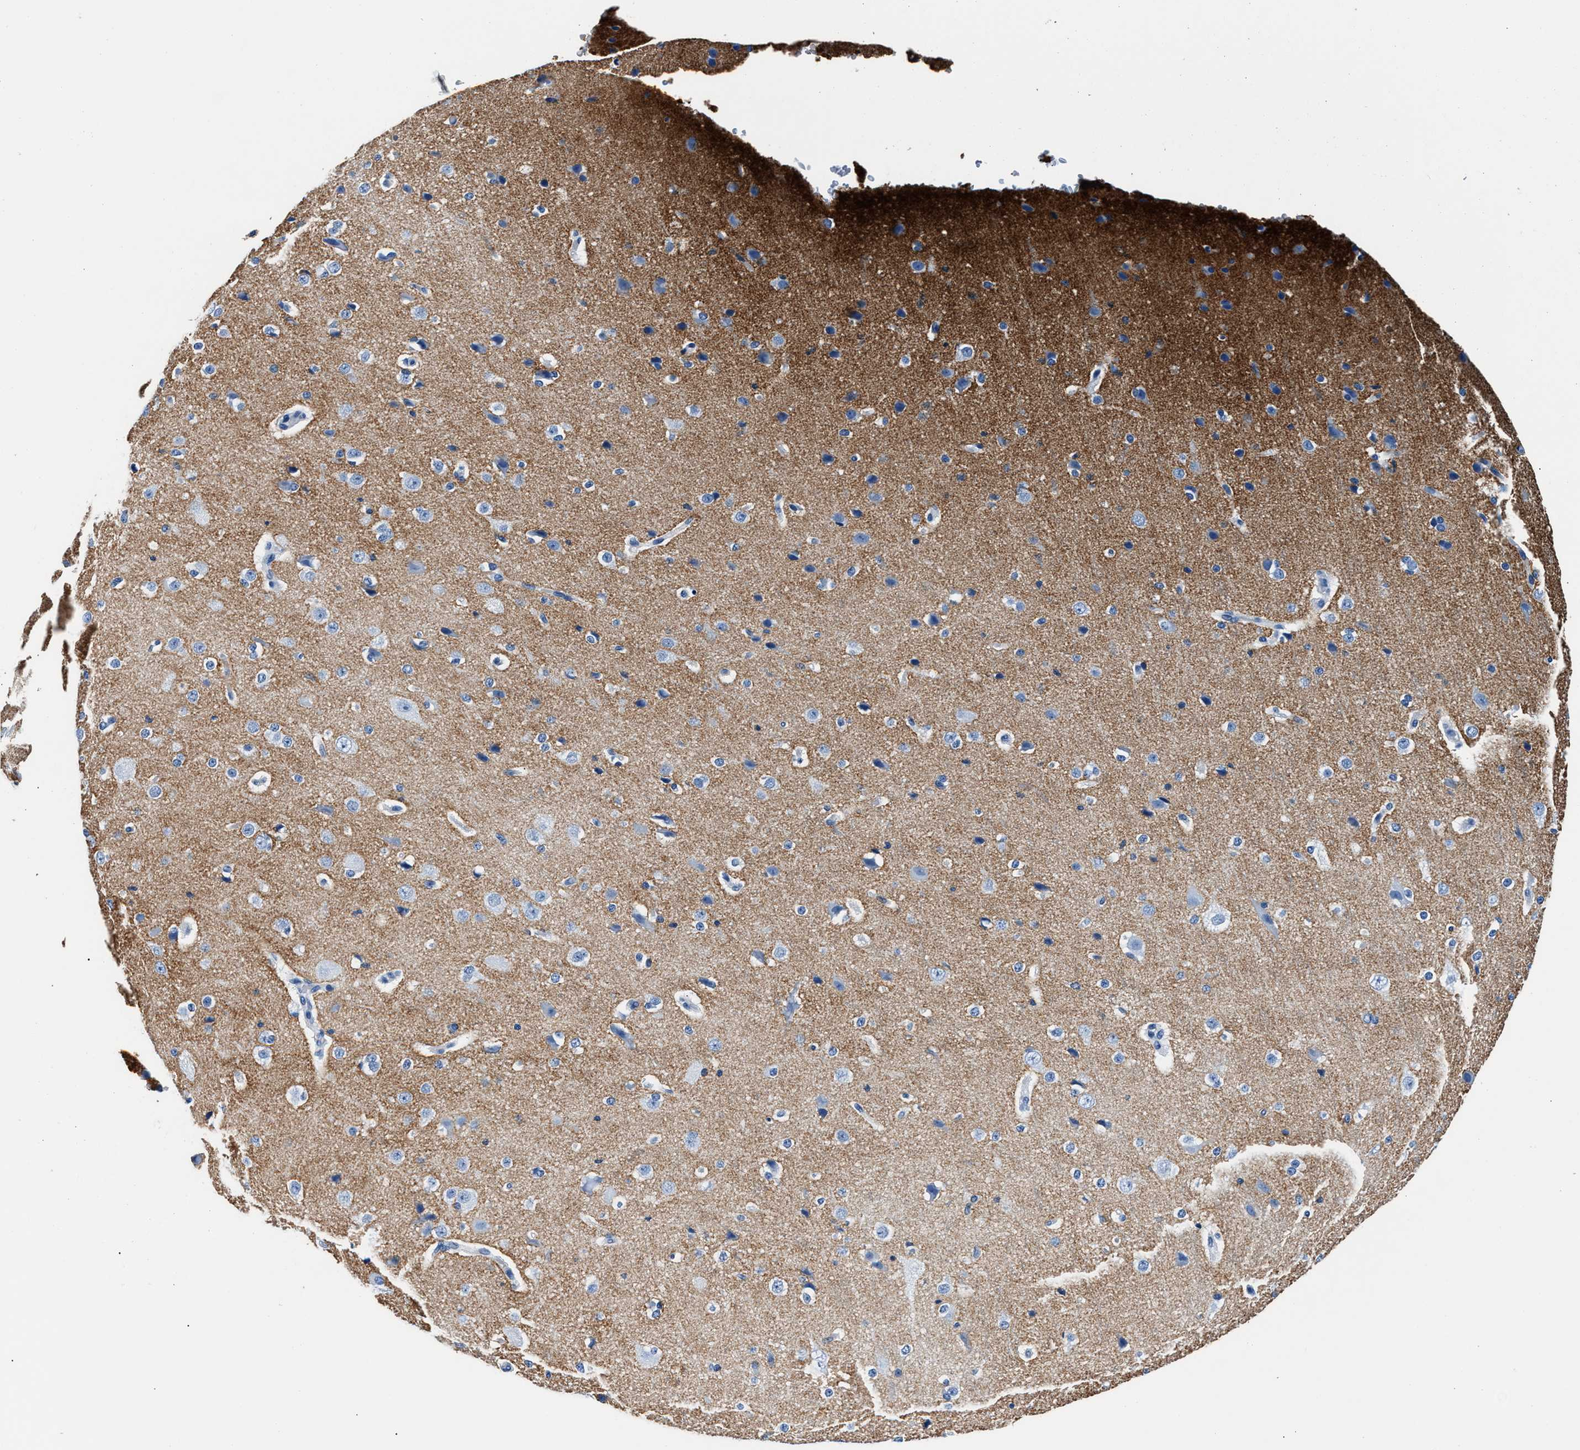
{"staining": {"intensity": "negative", "quantity": "none", "location": "none"}, "tissue": "cerebral cortex", "cell_type": "Endothelial cells", "image_type": "normal", "snomed": [{"axis": "morphology", "description": "Normal tissue, NOS"}, {"axis": "morphology", "description": "Developmental malformation"}, {"axis": "topography", "description": "Cerebral cortex"}], "caption": "Immunohistochemistry micrograph of unremarkable cerebral cortex: human cerebral cortex stained with DAB (3,3'-diaminobenzidine) demonstrates no significant protein expression in endothelial cells.", "gene": "TNR", "patient": {"sex": "female", "age": 30}}